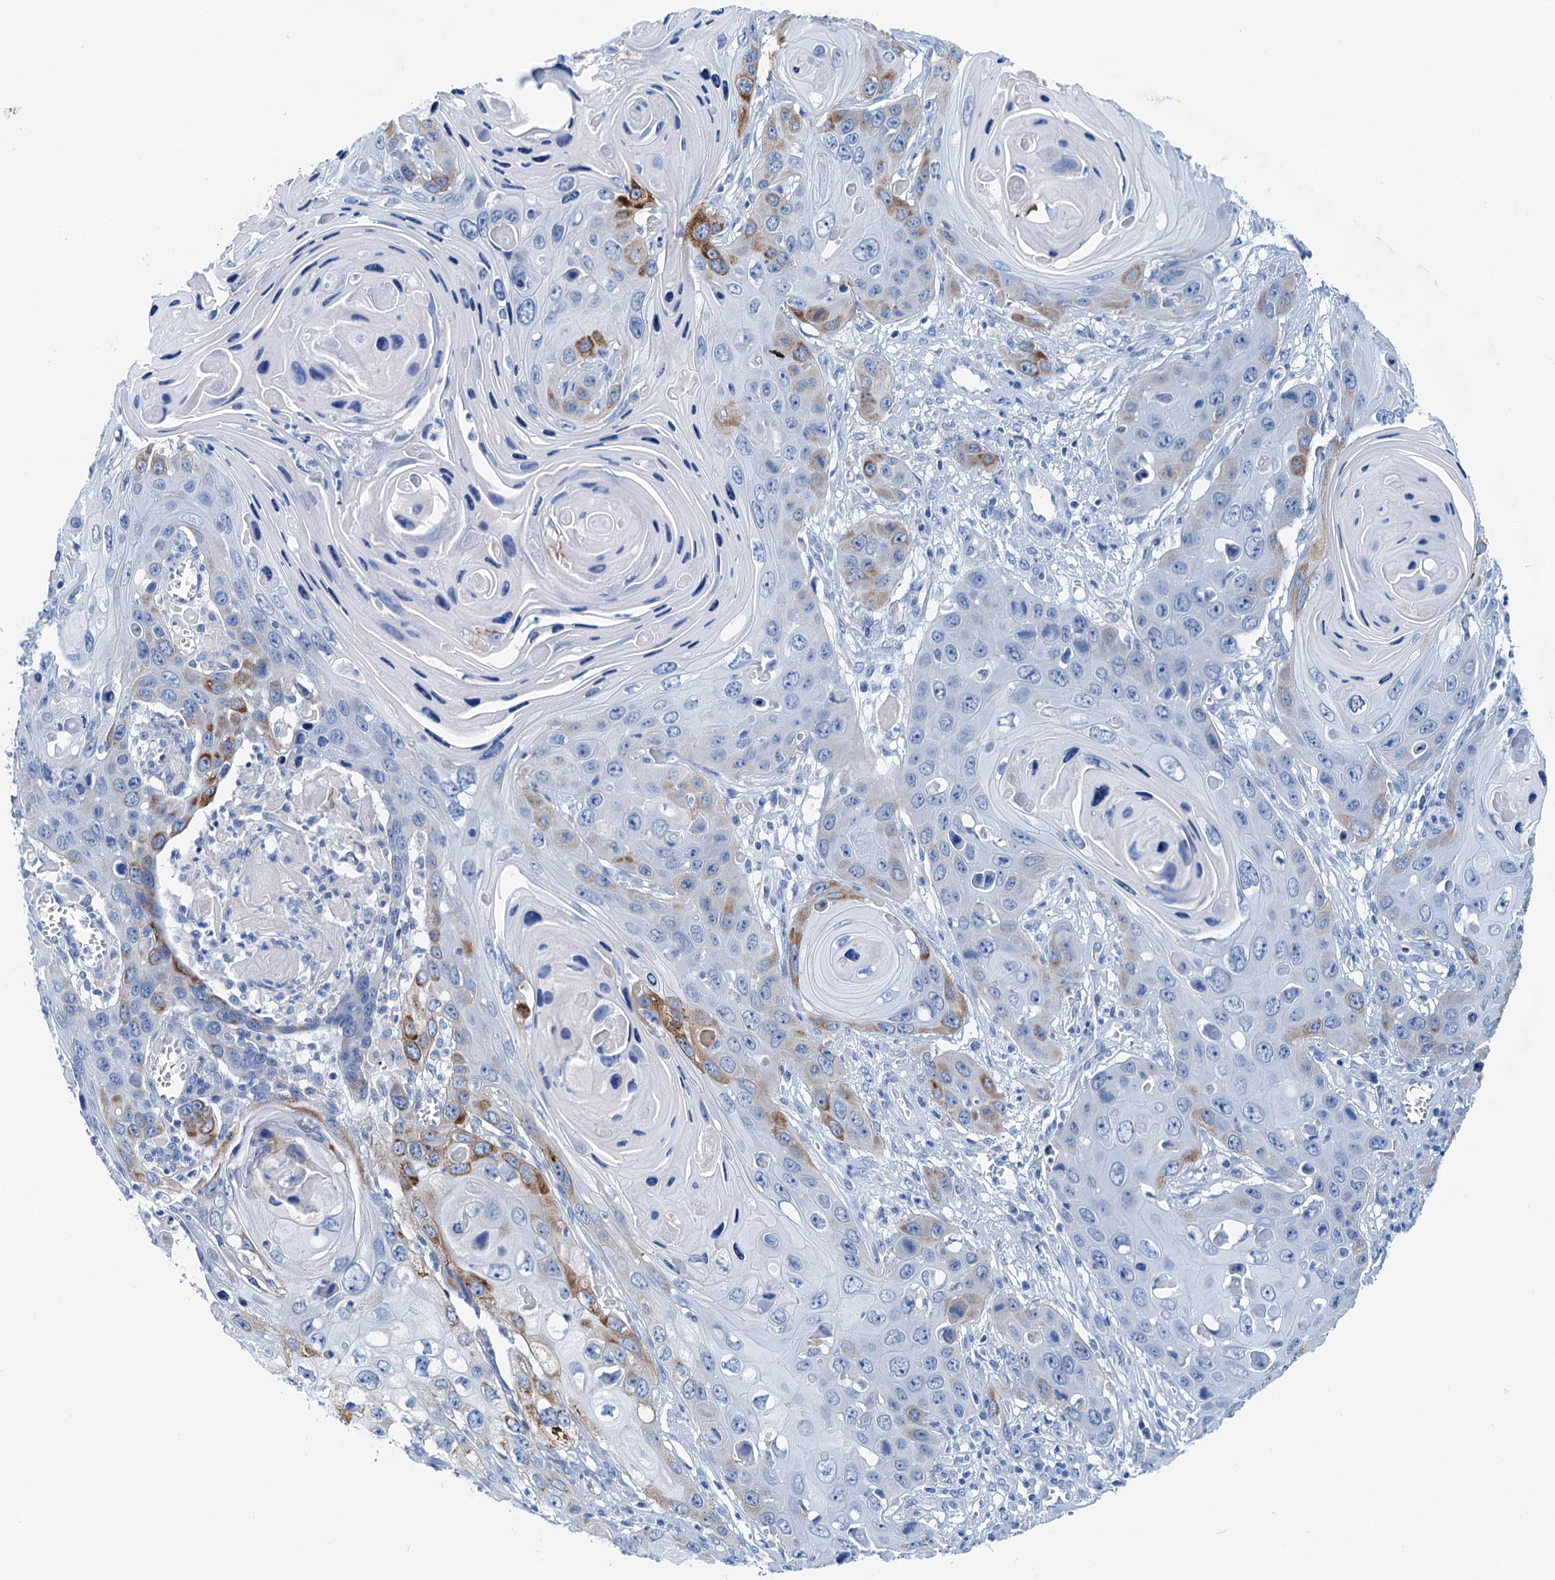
{"staining": {"intensity": "moderate", "quantity": "<25%", "location": "cytoplasmic/membranous"}, "tissue": "skin cancer", "cell_type": "Tumor cells", "image_type": "cancer", "snomed": [{"axis": "morphology", "description": "Squamous cell carcinoma, NOS"}, {"axis": "topography", "description": "Skin"}], "caption": "Immunohistochemistry staining of skin squamous cell carcinoma, which reveals low levels of moderate cytoplasmic/membranous positivity in about <25% of tumor cells indicating moderate cytoplasmic/membranous protein staining. The staining was performed using DAB (brown) for protein detection and nuclei were counterstained in hematoxylin (blue).", "gene": "KNDC1", "patient": {"sex": "male", "age": 55}}